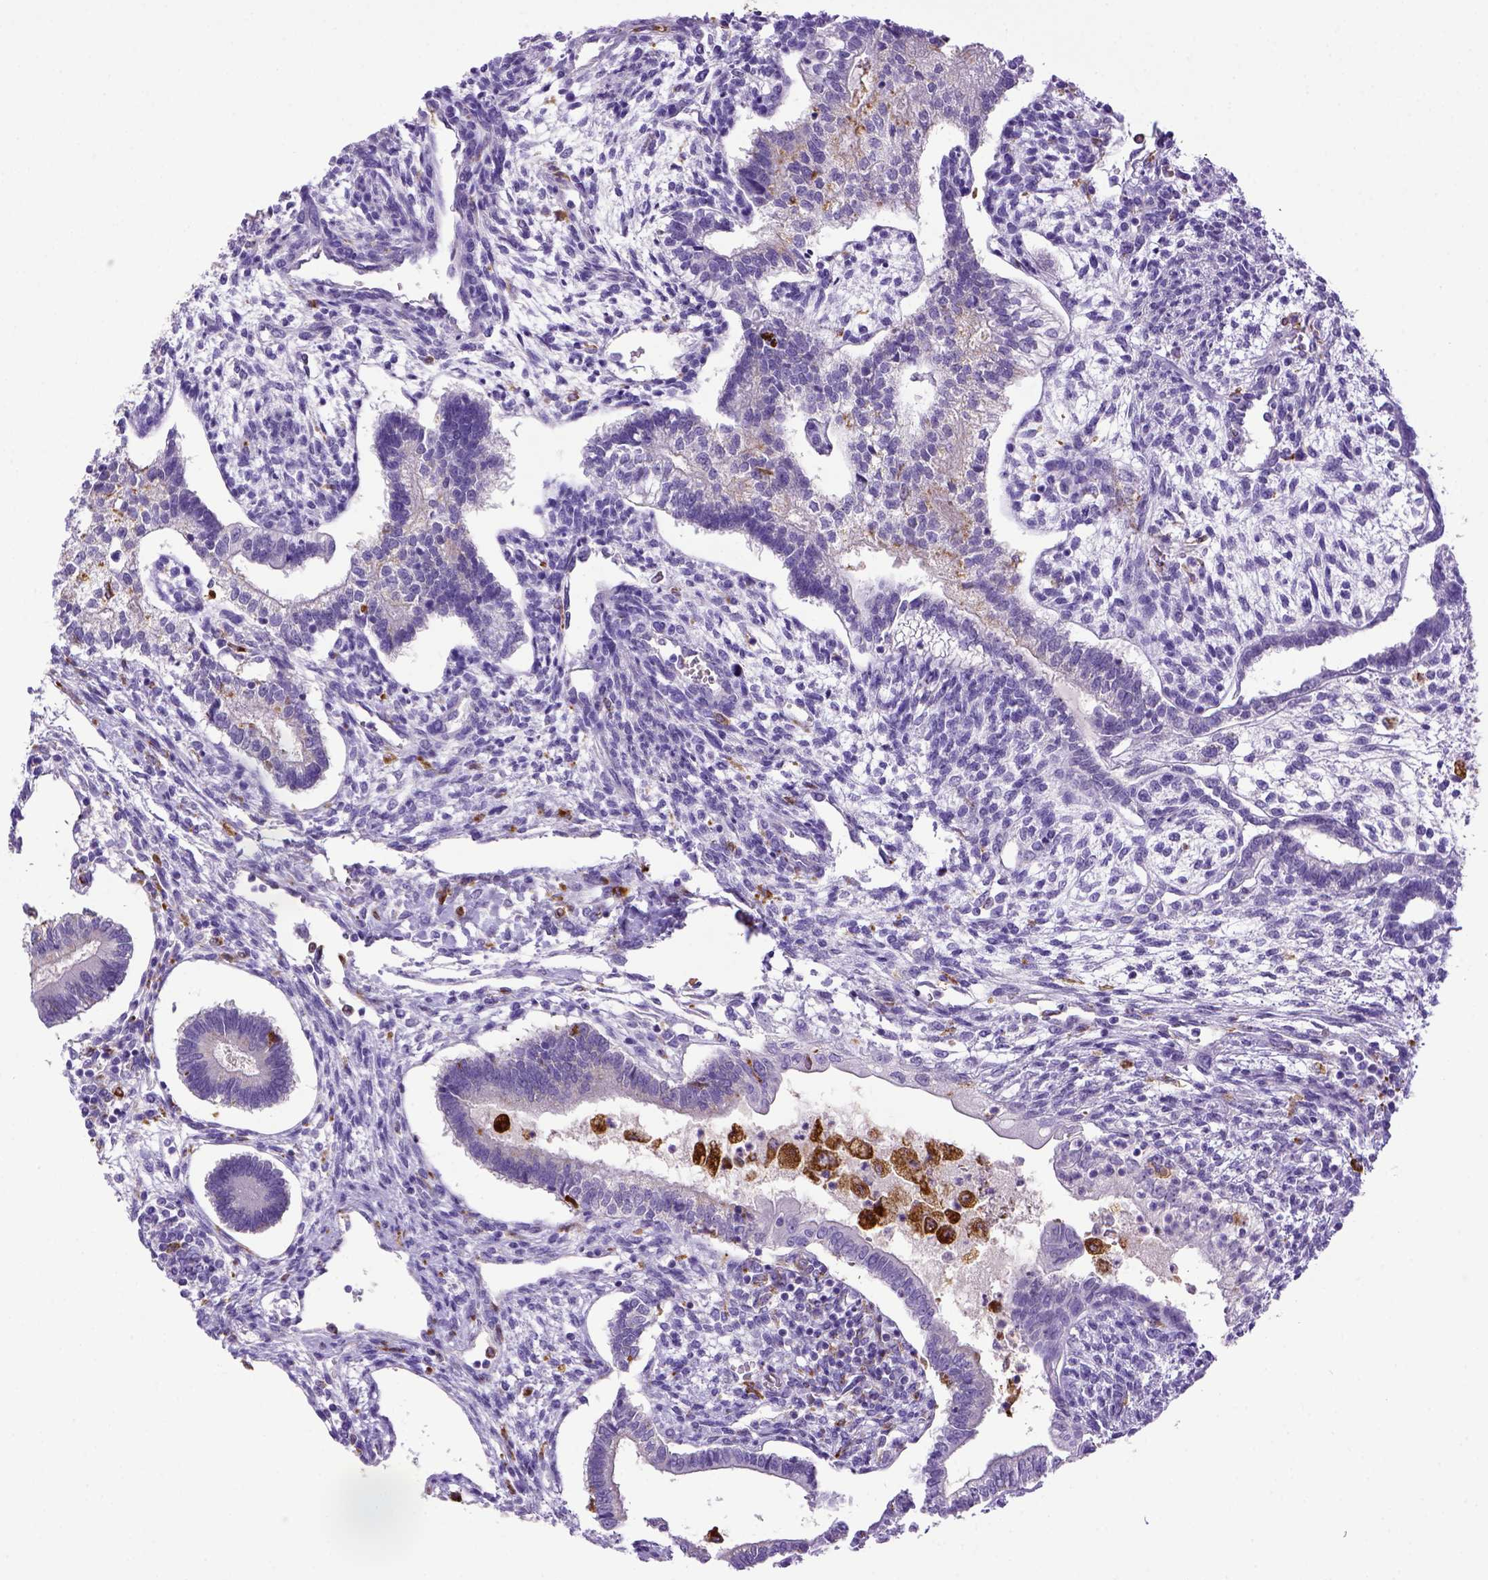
{"staining": {"intensity": "negative", "quantity": "none", "location": "none"}, "tissue": "testis cancer", "cell_type": "Tumor cells", "image_type": "cancer", "snomed": [{"axis": "morphology", "description": "Carcinoma, Embryonal, NOS"}, {"axis": "topography", "description": "Testis"}], "caption": "High power microscopy histopathology image of an IHC photomicrograph of testis embryonal carcinoma, revealing no significant staining in tumor cells.", "gene": "CD68", "patient": {"sex": "male", "age": 37}}